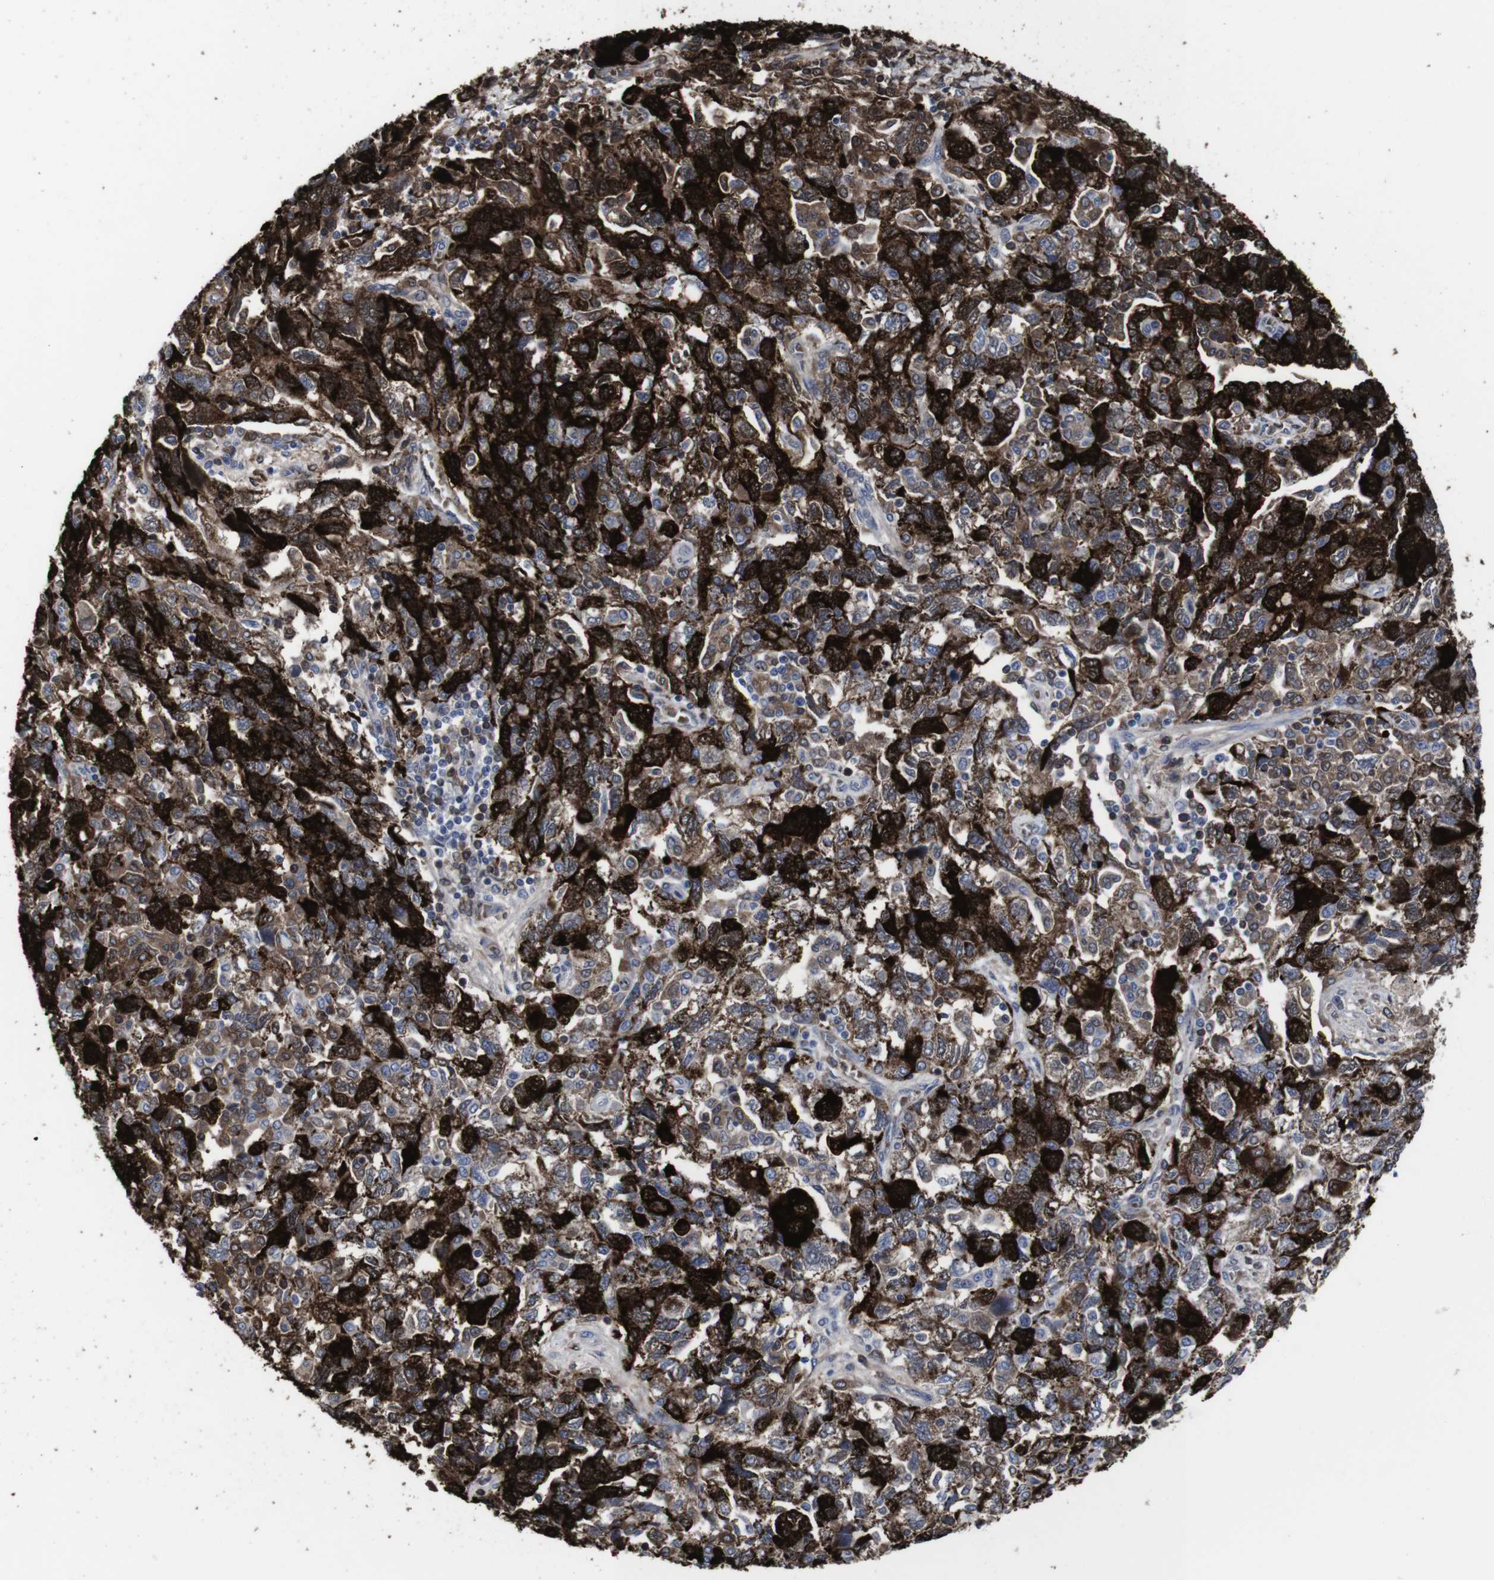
{"staining": {"intensity": "strong", "quantity": ">75%", "location": "cytoplasmic/membranous"}, "tissue": "ovarian cancer", "cell_type": "Tumor cells", "image_type": "cancer", "snomed": [{"axis": "morphology", "description": "Carcinoma, NOS"}, {"axis": "morphology", "description": "Cystadenocarcinoma, serous, NOS"}, {"axis": "topography", "description": "Ovary"}], "caption": "Protein staining displays strong cytoplasmic/membranous staining in about >75% of tumor cells in serous cystadenocarcinoma (ovarian).", "gene": "SNCG", "patient": {"sex": "female", "age": 69}}